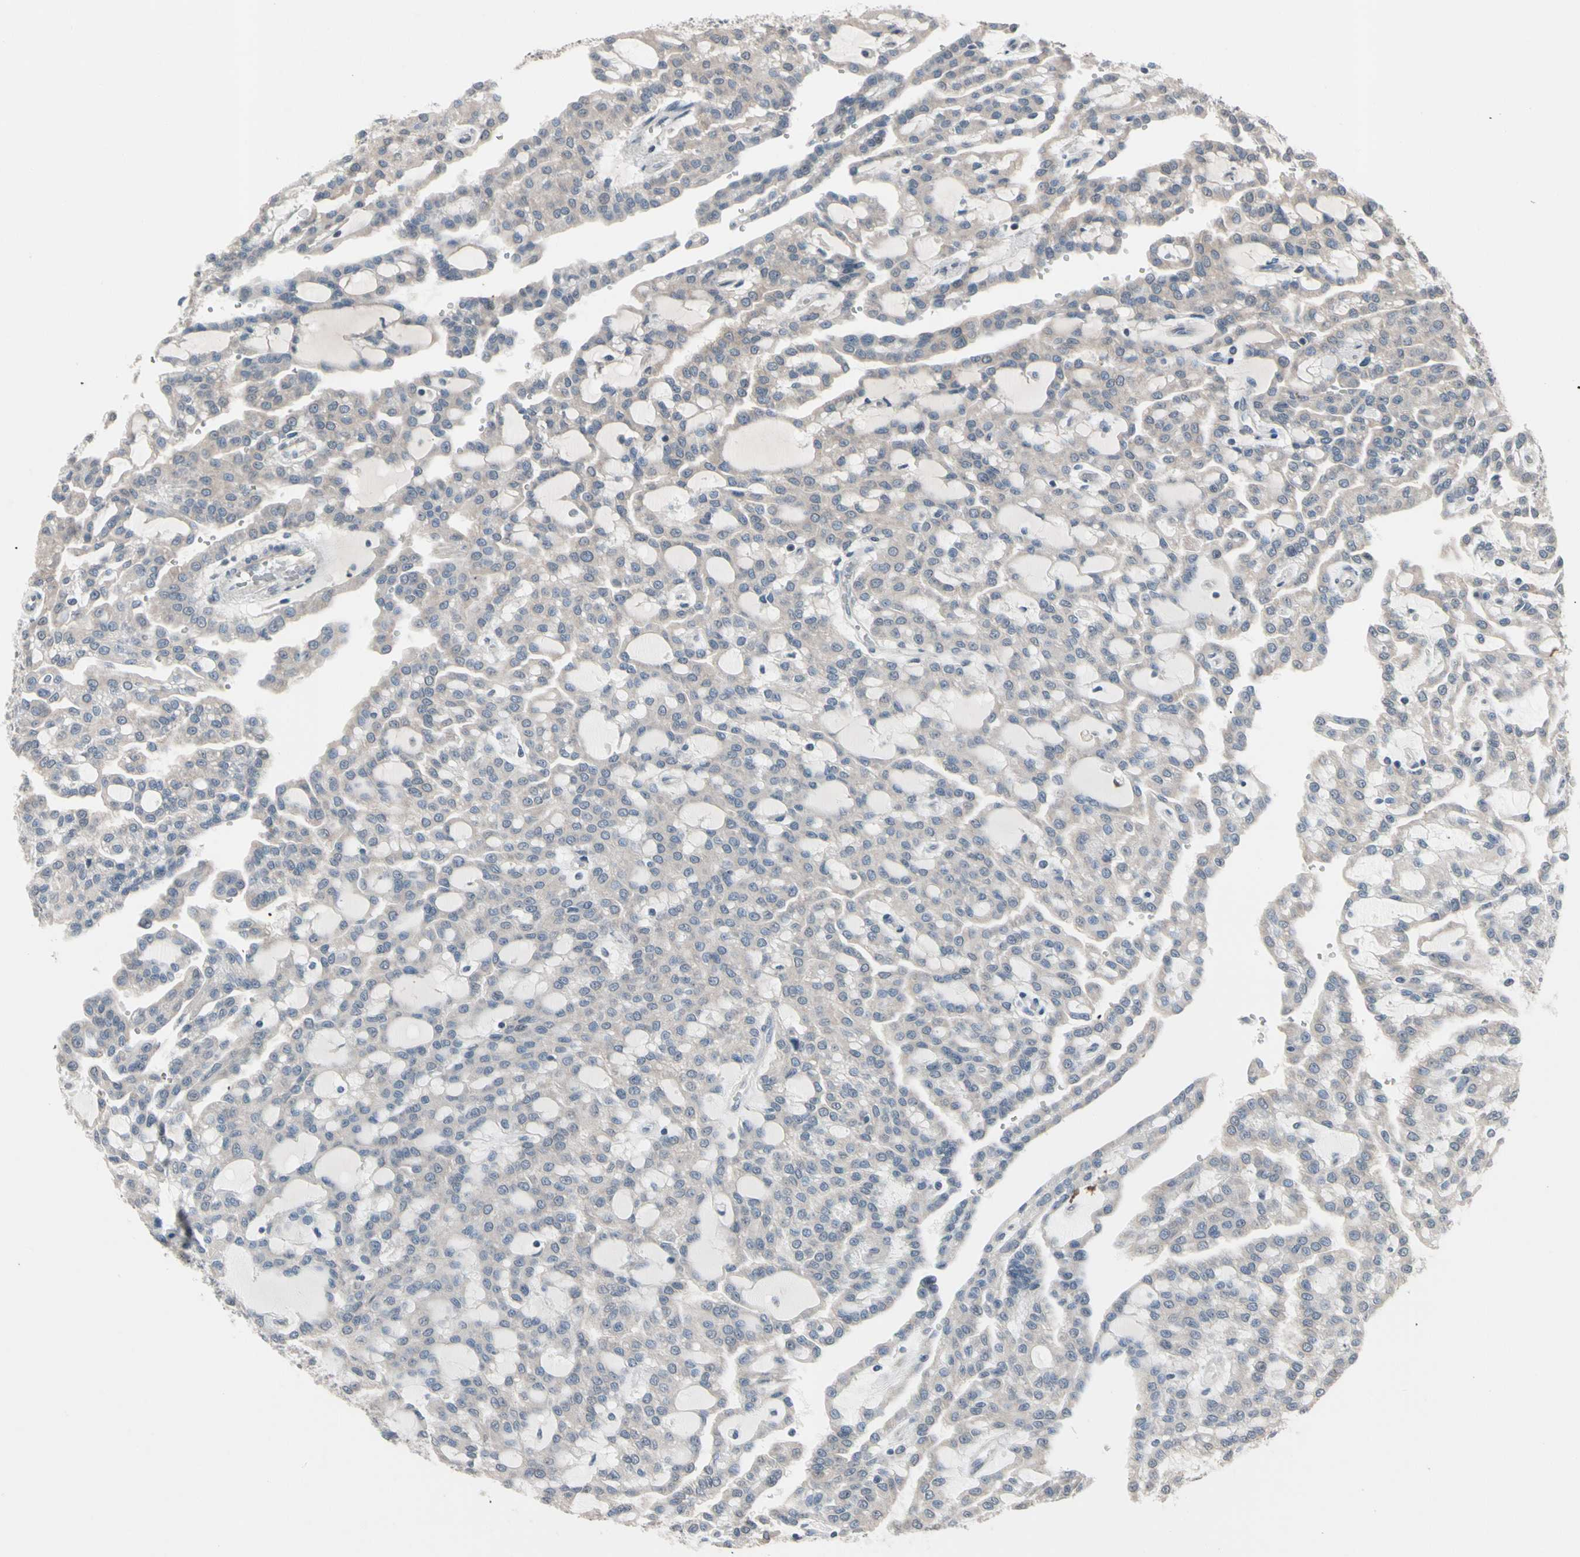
{"staining": {"intensity": "weak", "quantity": ">75%", "location": "cytoplasmic/membranous"}, "tissue": "renal cancer", "cell_type": "Tumor cells", "image_type": "cancer", "snomed": [{"axis": "morphology", "description": "Adenocarcinoma, NOS"}, {"axis": "topography", "description": "Kidney"}], "caption": "Immunohistochemistry (IHC) image of neoplastic tissue: human adenocarcinoma (renal) stained using immunohistochemistry displays low levels of weak protein expression localized specifically in the cytoplasmic/membranous of tumor cells, appearing as a cytoplasmic/membranous brown color.", "gene": "SV2A", "patient": {"sex": "male", "age": 63}}